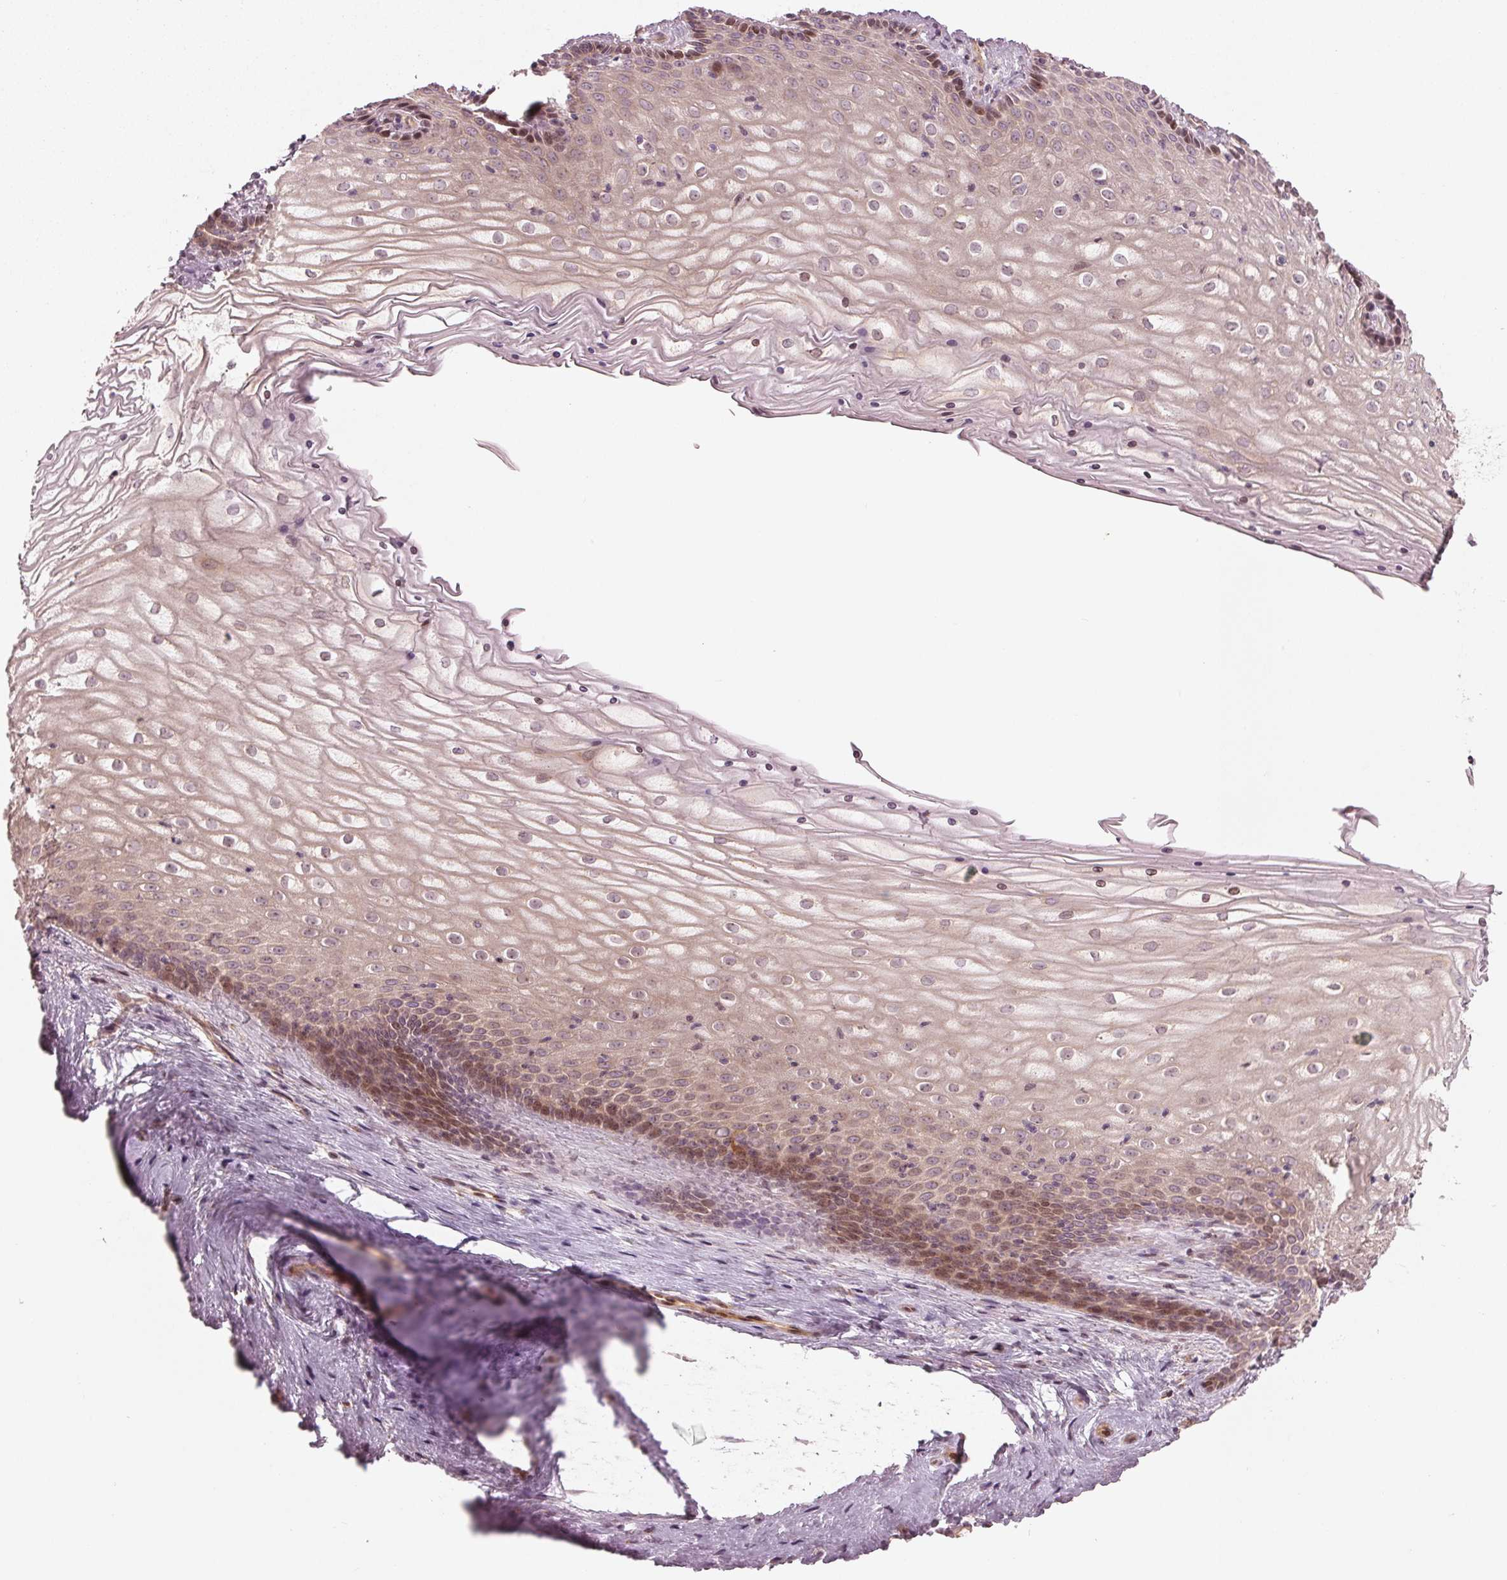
{"staining": {"intensity": "moderate", "quantity": "25%-75%", "location": "cytoplasmic/membranous,nuclear"}, "tissue": "vagina", "cell_type": "Squamous epithelial cells", "image_type": "normal", "snomed": [{"axis": "morphology", "description": "Normal tissue, NOS"}, {"axis": "topography", "description": "Vagina"}], "caption": "High-power microscopy captured an immunohistochemistry micrograph of benign vagina, revealing moderate cytoplasmic/membranous,nuclear staining in about 25%-75% of squamous epithelial cells.", "gene": "CMIP", "patient": {"sex": "female", "age": 45}}